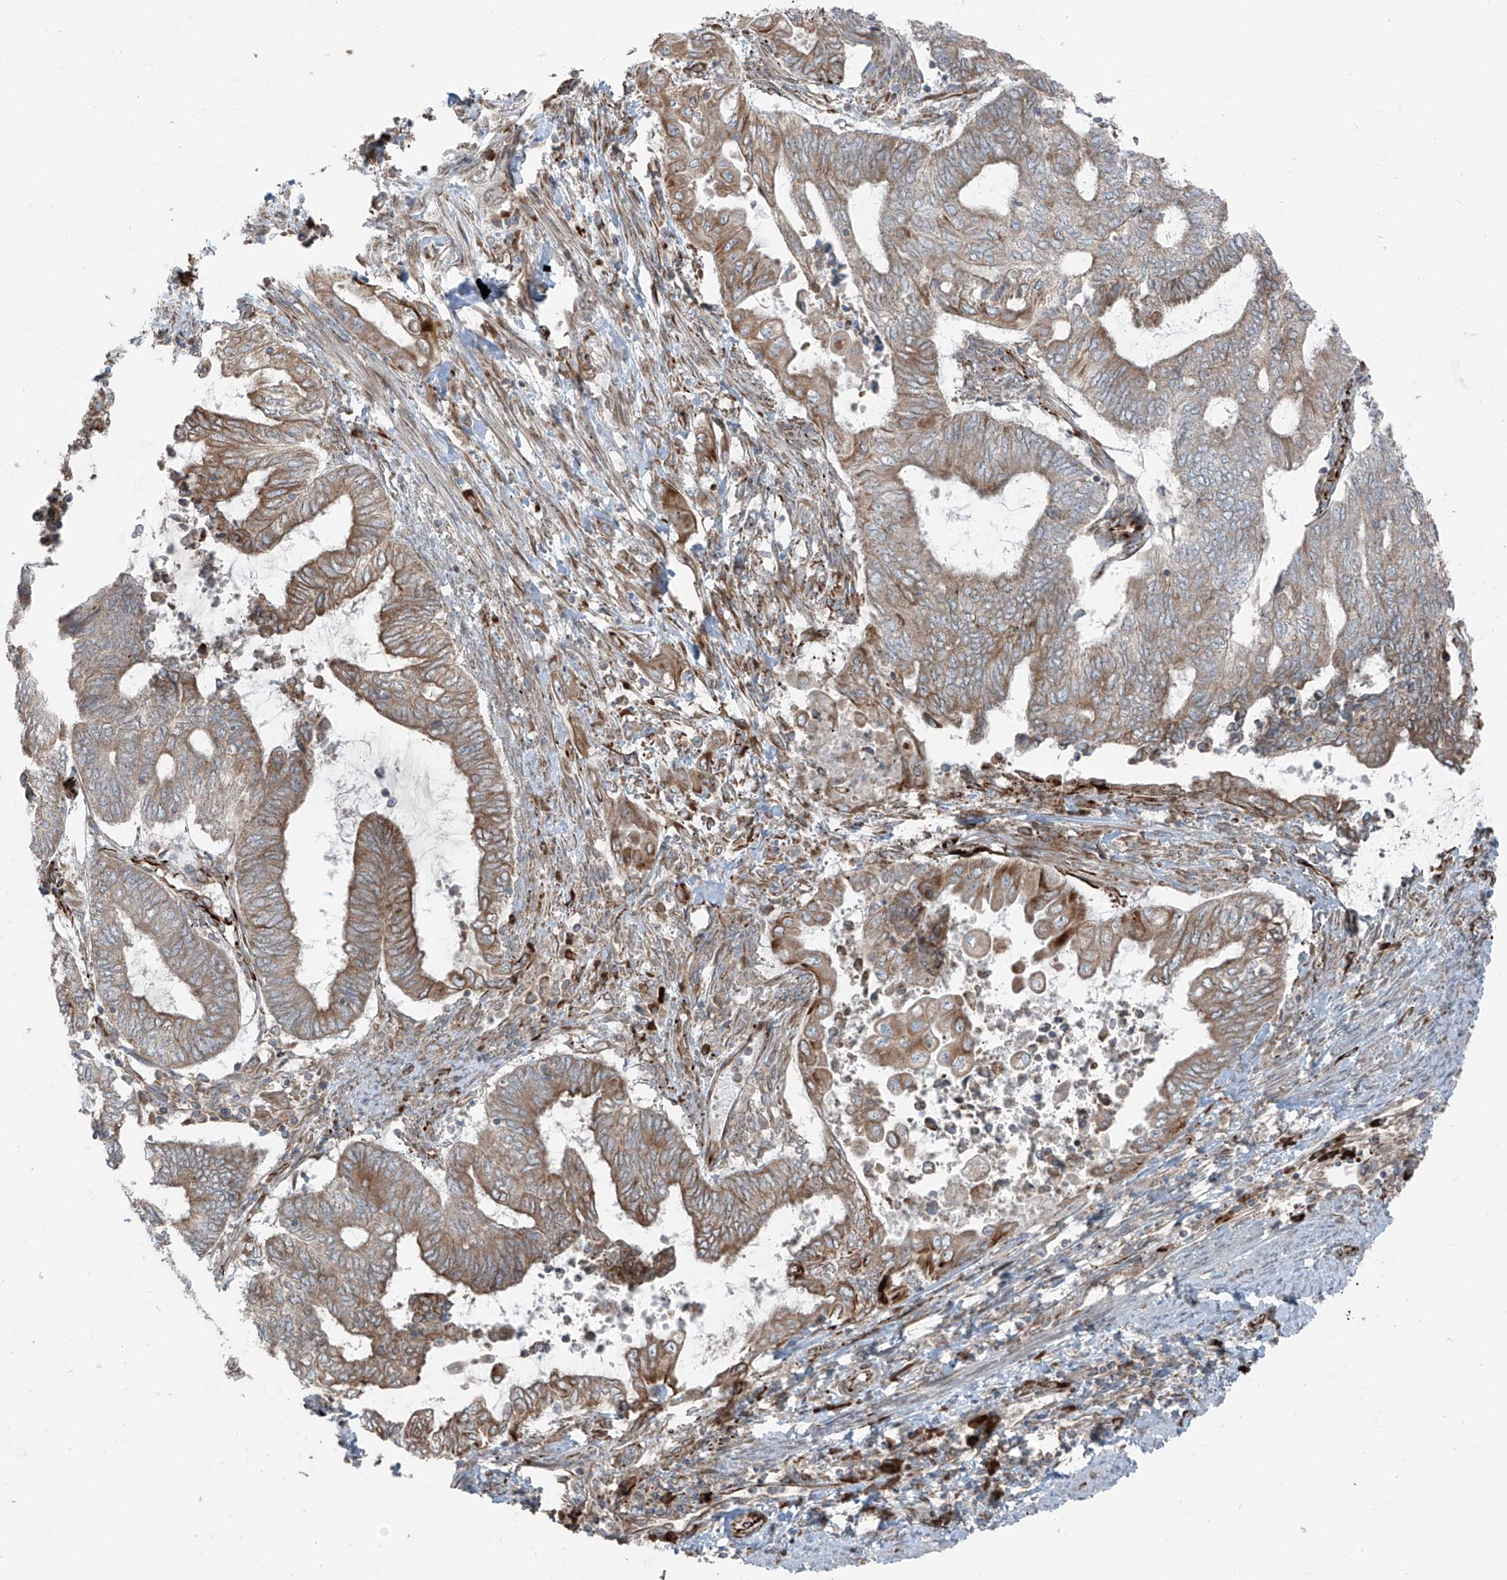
{"staining": {"intensity": "moderate", "quantity": ">75%", "location": "cytoplasmic/membranous"}, "tissue": "endometrial cancer", "cell_type": "Tumor cells", "image_type": "cancer", "snomed": [{"axis": "morphology", "description": "Adenocarcinoma, NOS"}, {"axis": "topography", "description": "Uterus"}, {"axis": "topography", "description": "Endometrium"}], "caption": "Endometrial adenocarcinoma stained with a protein marker shows moderate staining in tumor cells.", "gene": "ERLEC1", "patient": {"sex": "female", "age": 70}}